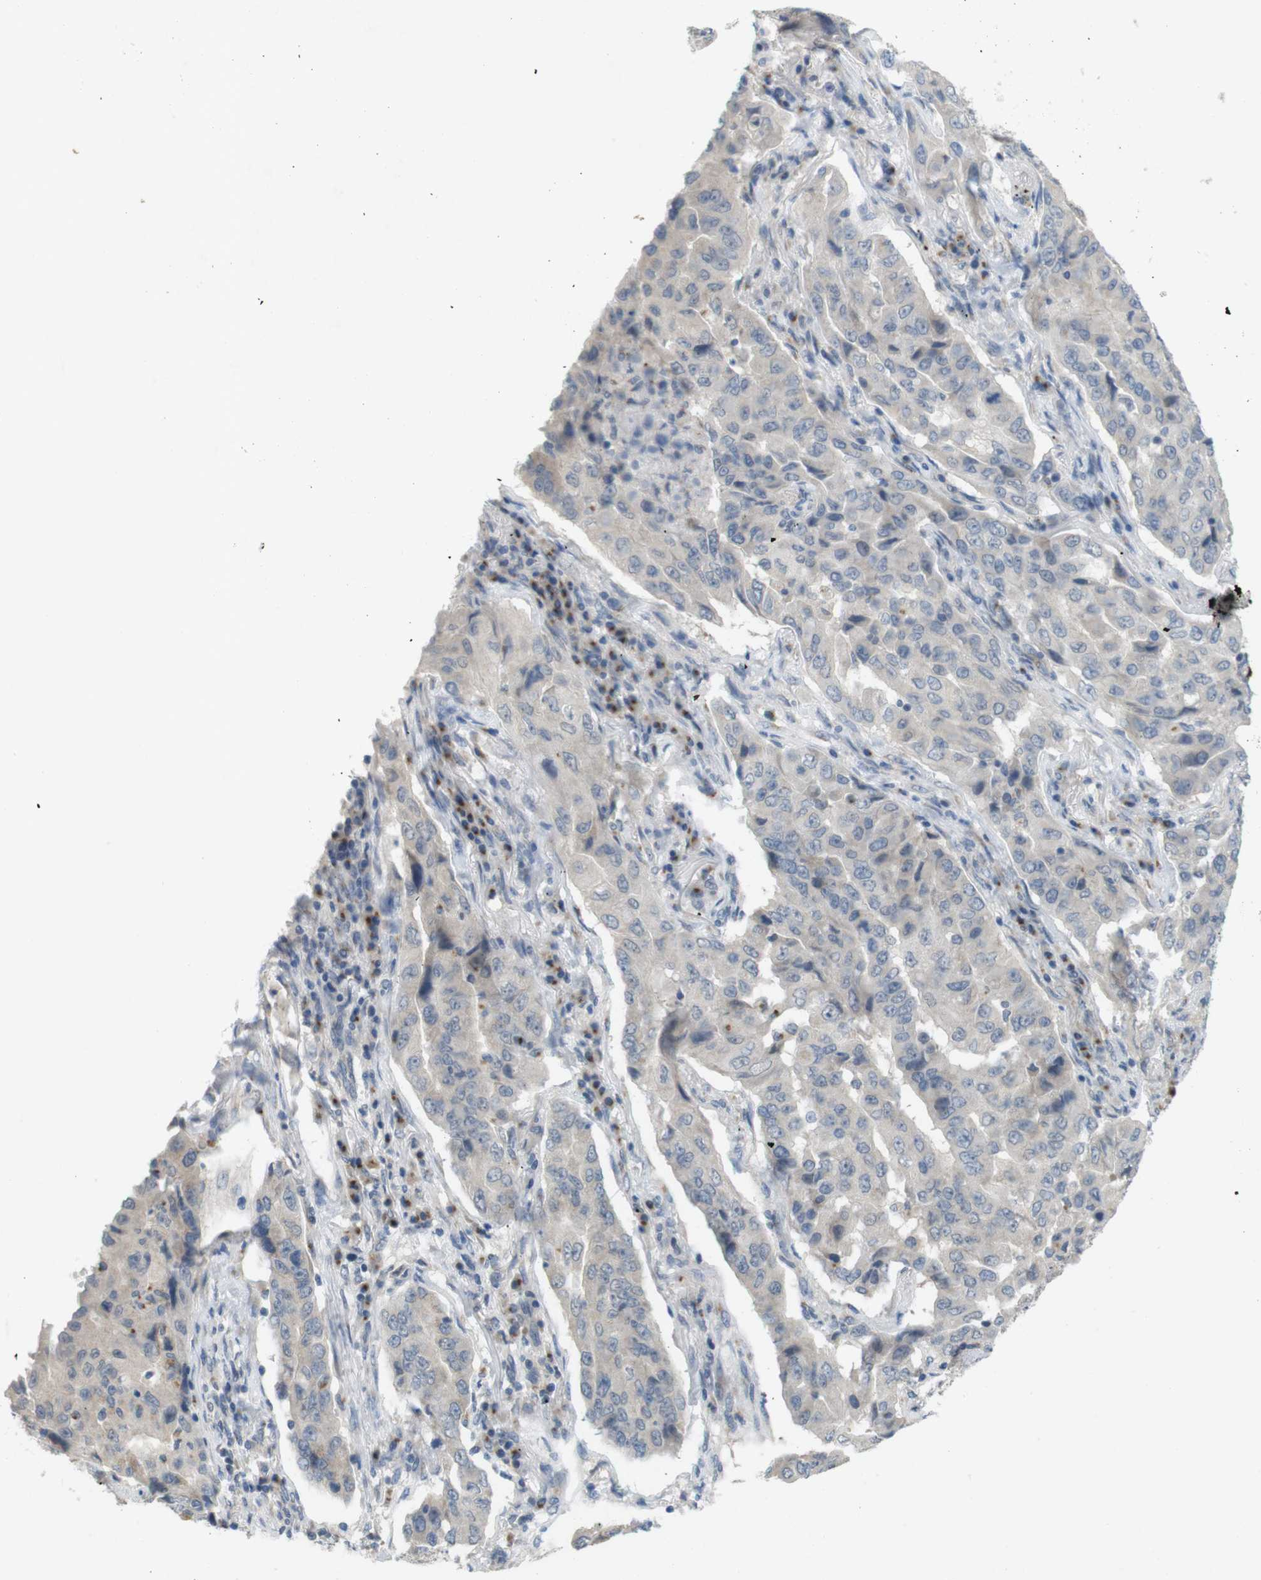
{"staining": {"intensity": "moderate", "quantity": "<25%", "location": "cytoplasmic/membranous"}, "tissue": "lung cancer", "cell_type": "Tumor cells", "image_type": "cancer", "snomed": [{"axis": "morphology", "description": "Adenocarcinoma, NOS"}, {"axis": "topography", "description": "Lung"}], "caption": "Lung adenocarcinoma stained for a protein (brown) exhibits moderate cytoplasmic/membranous positive positivity in approximately <25% of tumor cells.", "gene": "YIPF3", "patient": {"sex": "female", "age": 65}}